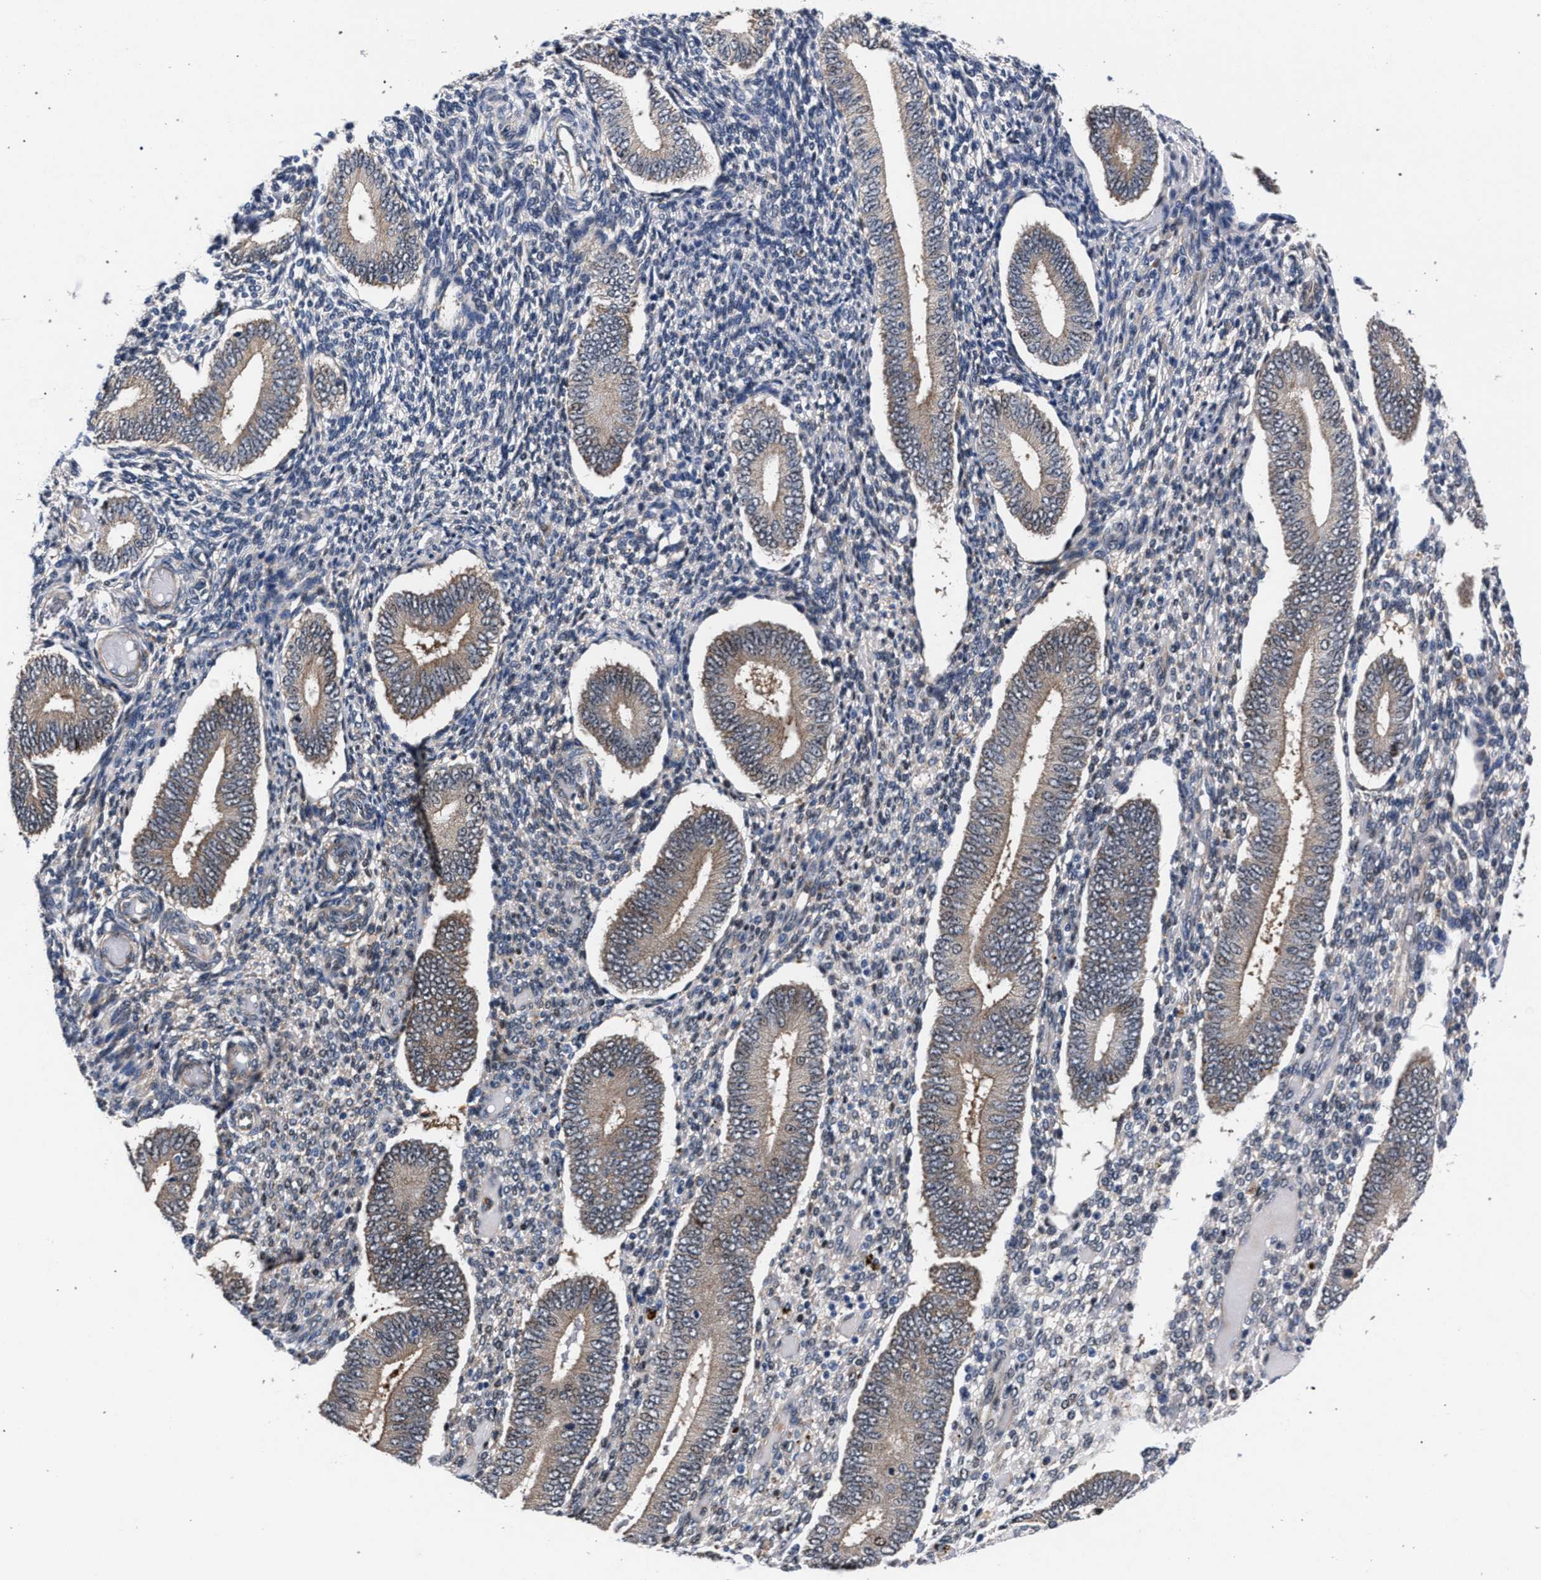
{"staining": {"intensity": "weak", "quantity": "<25%", "location": "cytoplasmic/membranous"}, "tissue": "endometrium", "cell_type": "Cells in endometrial stroma", "image_type": "normal", "snomed": [{"axis": "morphology", "description": "Normal tissue, NOS"}, {"axis": "topography", "description": "Endometrium"}], "caption": "DAB (3,3'-diaminobenzidine) immunohistochemical staining of unremarkable human endometrium exhibits no significant staining in cells in endometrial stroma. (Stains: DAB IHC with hematoxylin counter stain, Microscopy: brightfield microscopy at high magnification).", "gene": "ZNF462", "patient": {"sex": "female", "age": 42}}